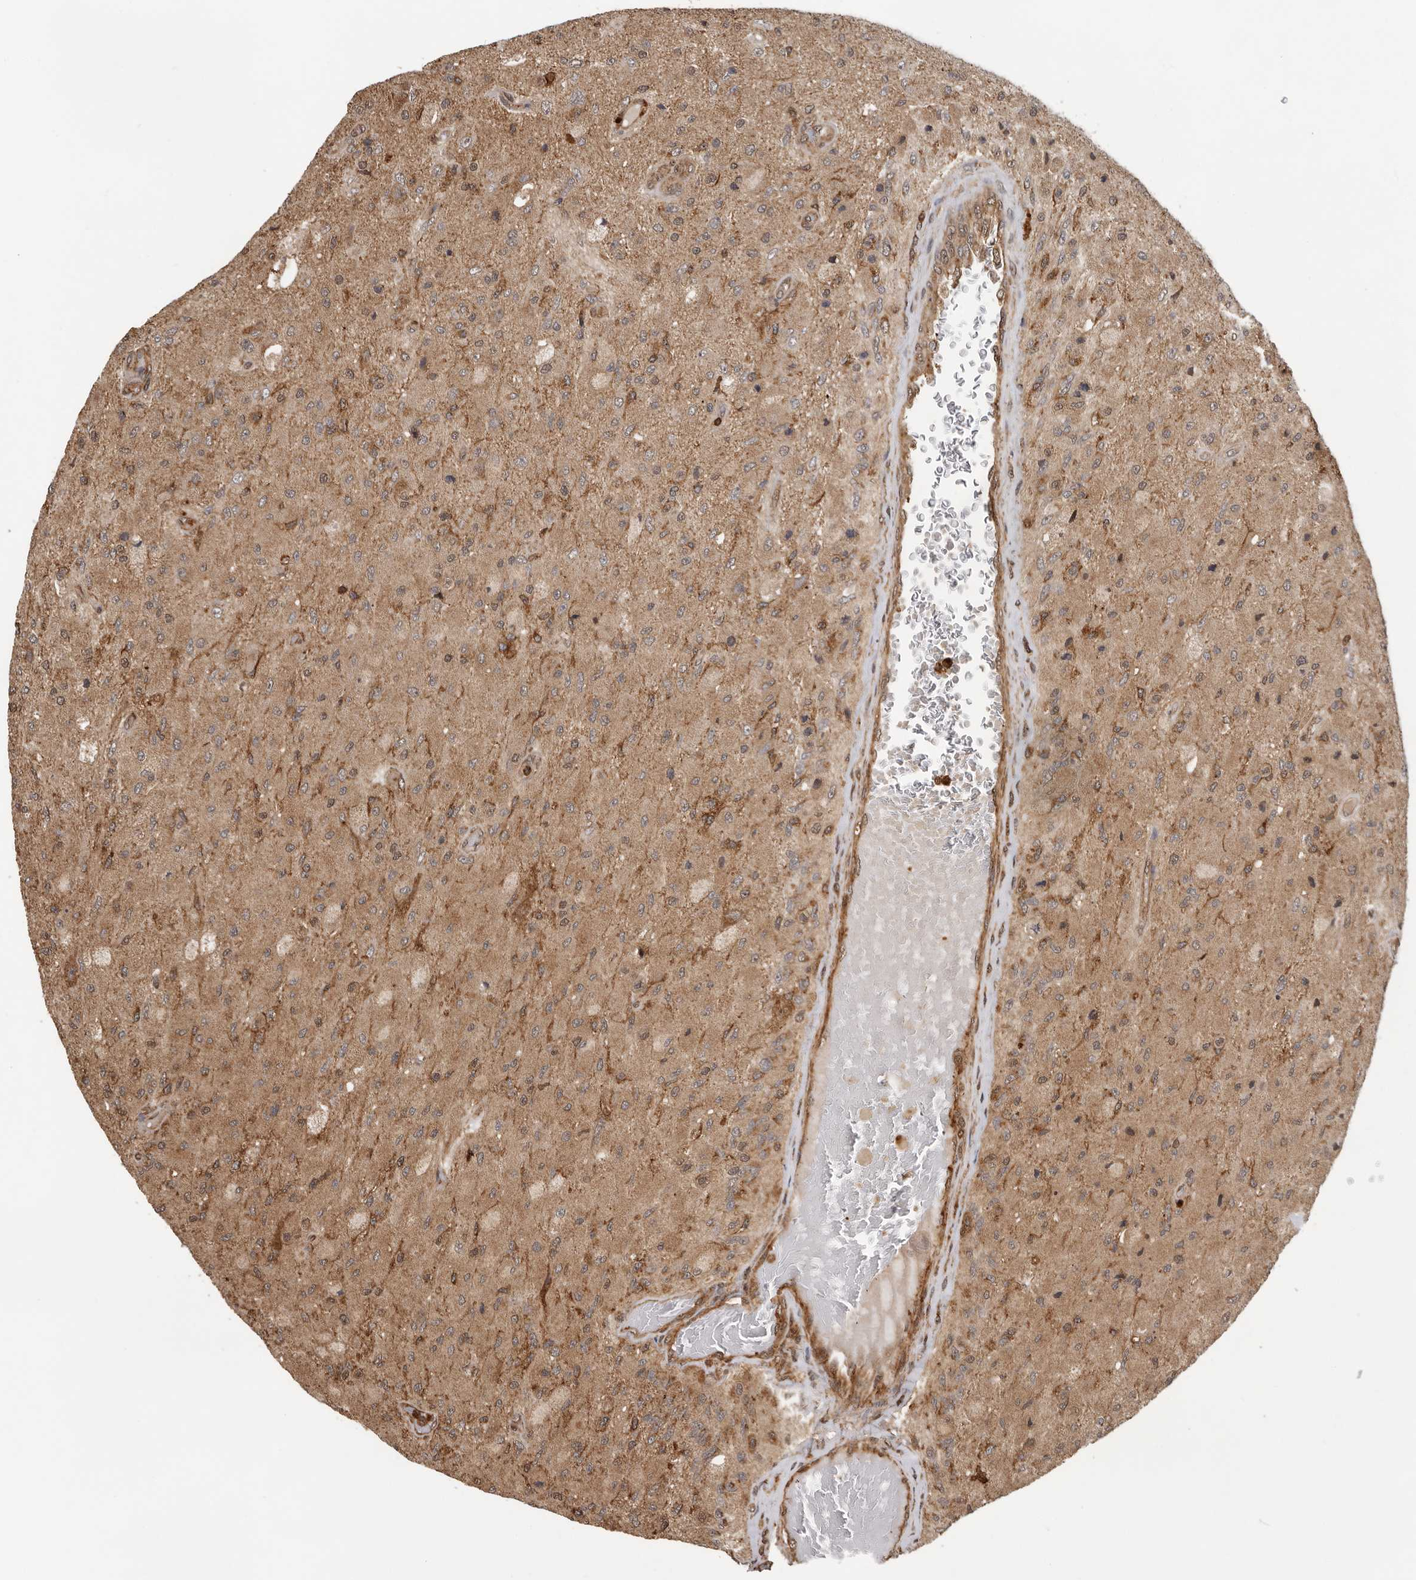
{"staining": {"intensity": "moderate", "quantity": ">75%", "location": "cytoplasmic/membranous,nuclear"}, "tissue": "glioma", "cell_type": "Tumor cells", "image_type": "cancer", "snomed": [{"axis": "morphology", "description": "Normal tissue, NOS"}, {"axis": "morphology", "description": "Glioma, malignant, High grade"}, {"axis": "topography", "description": "Cerebral cortex"}], "caption": "Immunohistochemistry (DAB) staining of human glioma reveals moderate cytoplasmic/membranous and nuclear protein expression in approximately >75% of tumor cells.", "gene": "RNF157", "patient": {"sex": "male", "age": 77}}